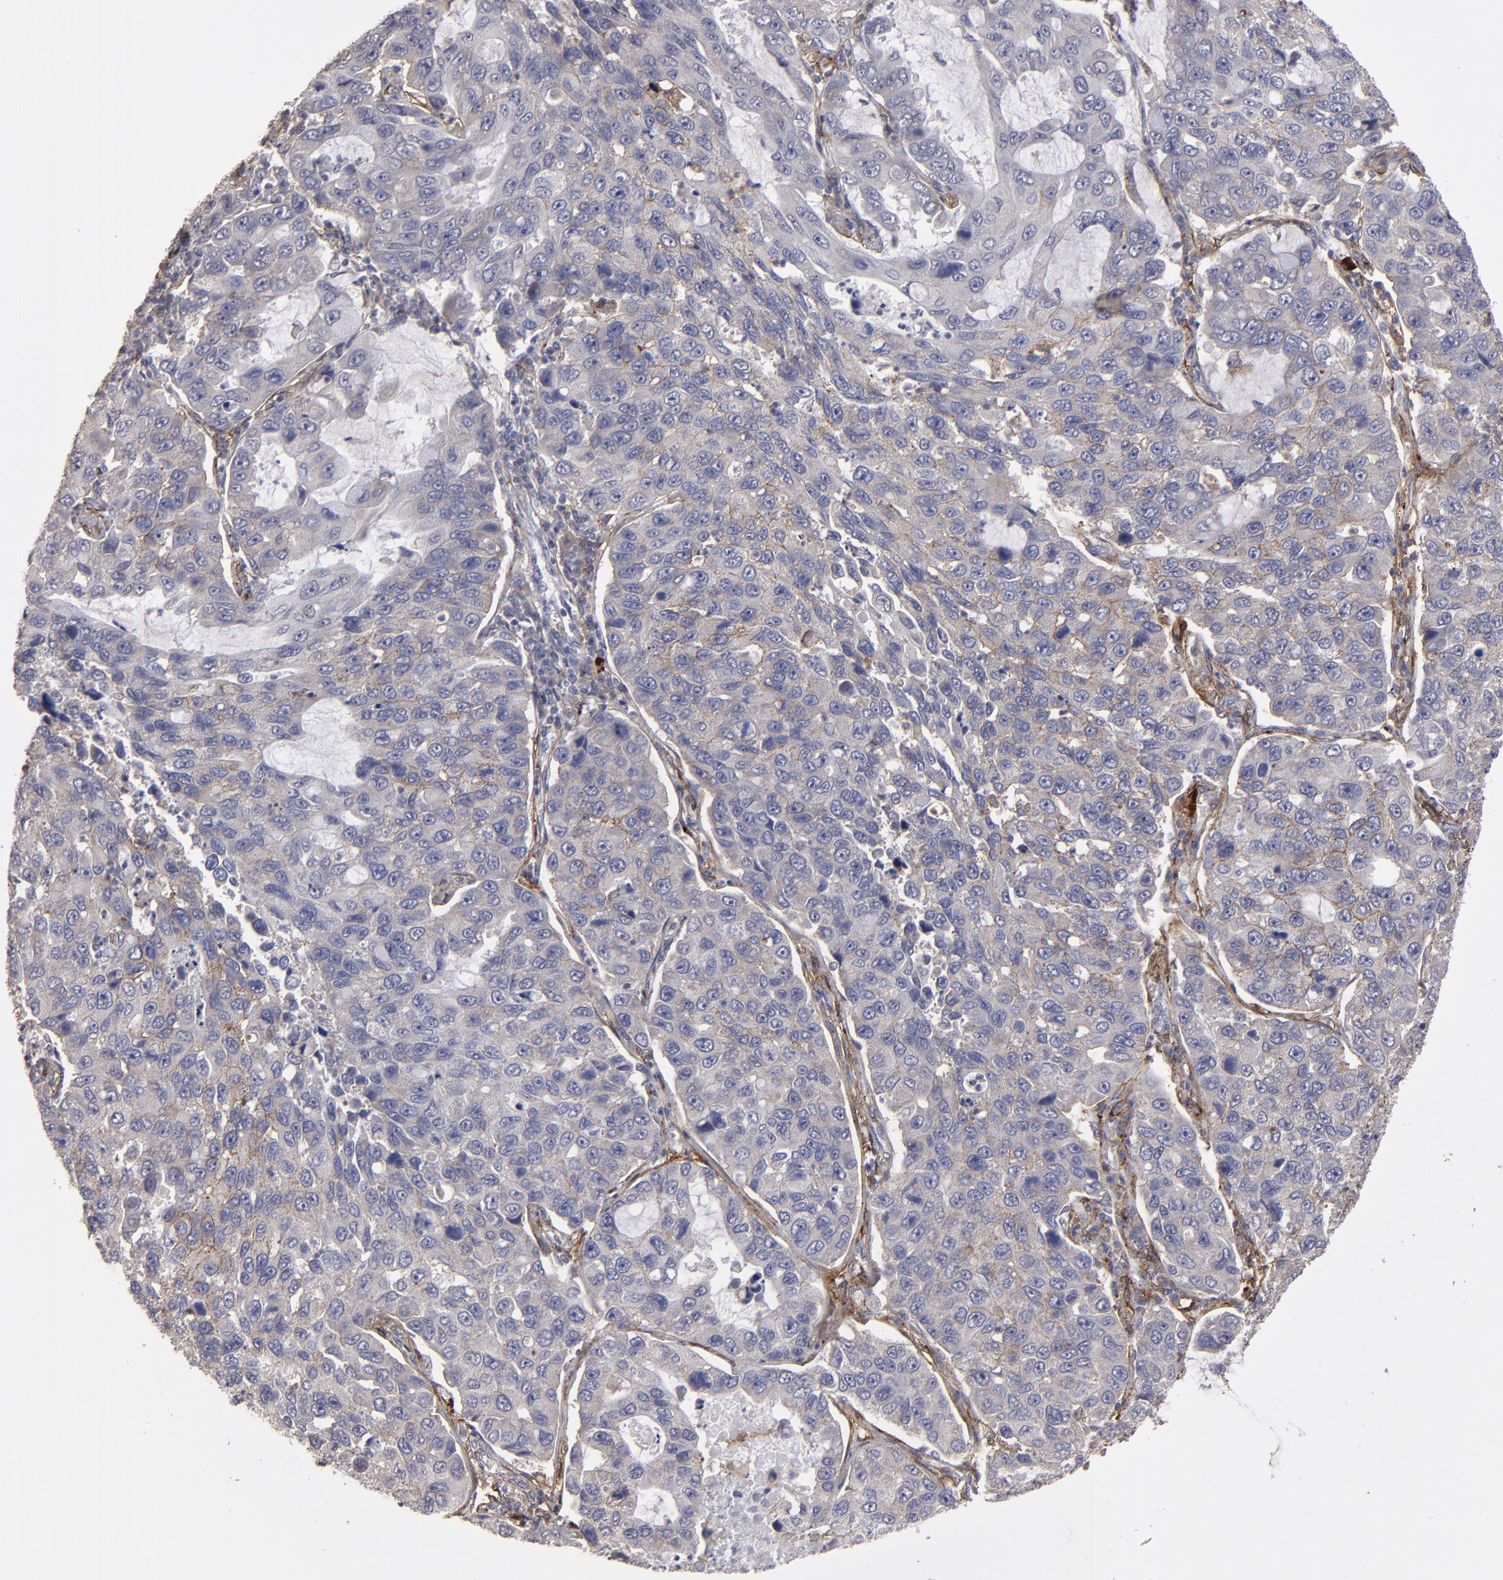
{"staining": {"intensity": "weak", "quantity": "25%-75%", "location": "cytoplasmic/membranous"}, "tissue": "lung cancer", "cell_type": "Tumor cells", "image_type": "cancer", "snomed": [{"axis": "morphology", "description": "Adenocarcinoma, NOS"}, {"axis": "topography", "description": "Lung"}], "caption": "Immunohistochemical staining of human lung cancer (adenocarcinoma) demonstrates low levels of weak cytoplasmic/membranous protein expression in about 25%-75% of tumor cells.", "gene": "ITGB5", "patient": {"sex": "male", "age": 64}}